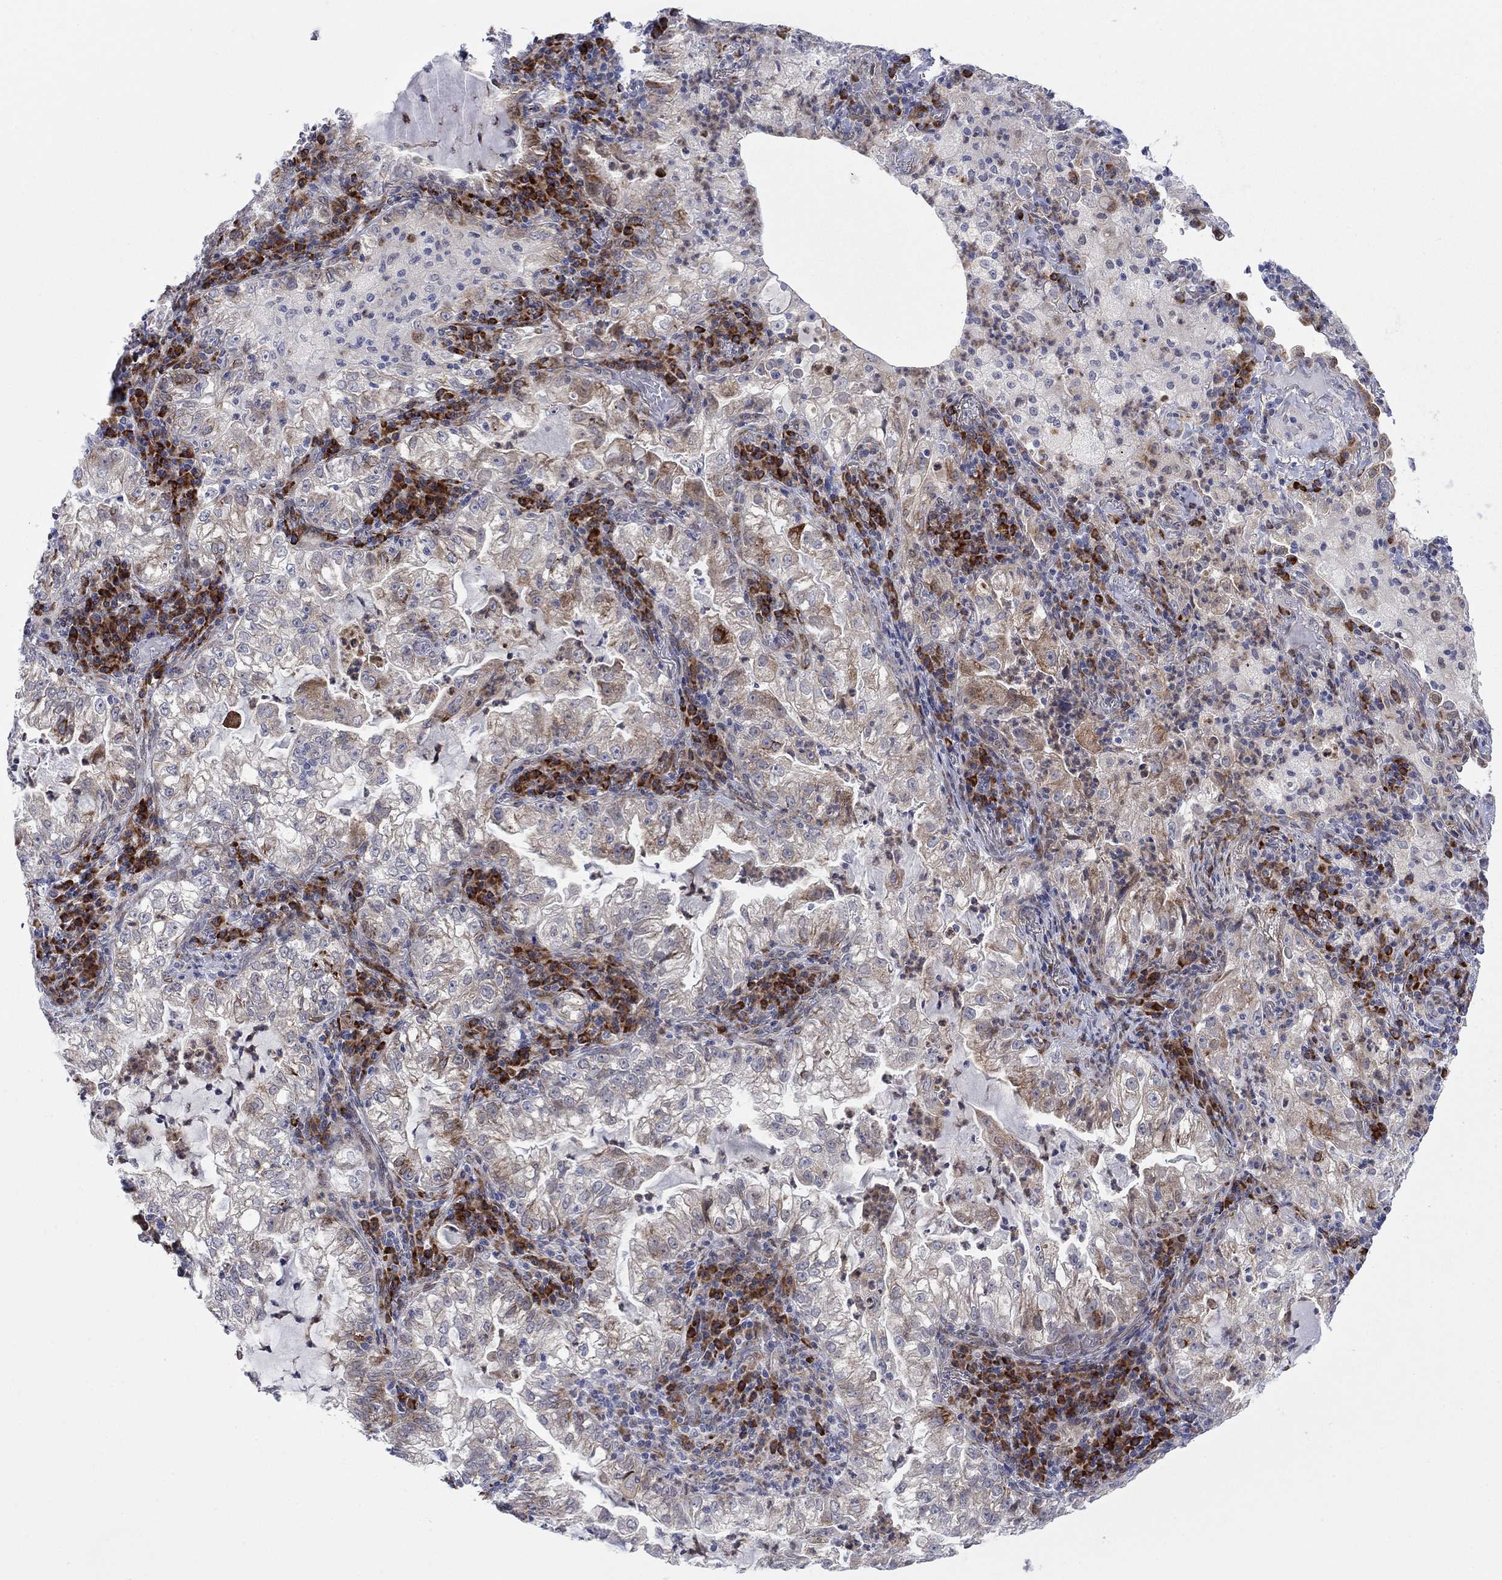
{"staining": {"intensity": "weak", "quantity": "25%-75%", "location": "cytoplasmic/membranous"}, "tissue": "lung cancer", "cell_type": "Tumor cells", "image_type": "cancer", "snomed": [{"axis": "morphology", "description": "Adenocarcinoma, NOS"}, {"axis": "topography", "description": "Lung"}], "caption": "Lung cancer (adenocarcinoma) was stained to show a protein in brown. There is low levels of weak cytoplasmic/membranous positivity in approximately 25%-75% of tumor cells.", "gene": "TTC21B", "patient": {"sex": "female", "age": 73}}